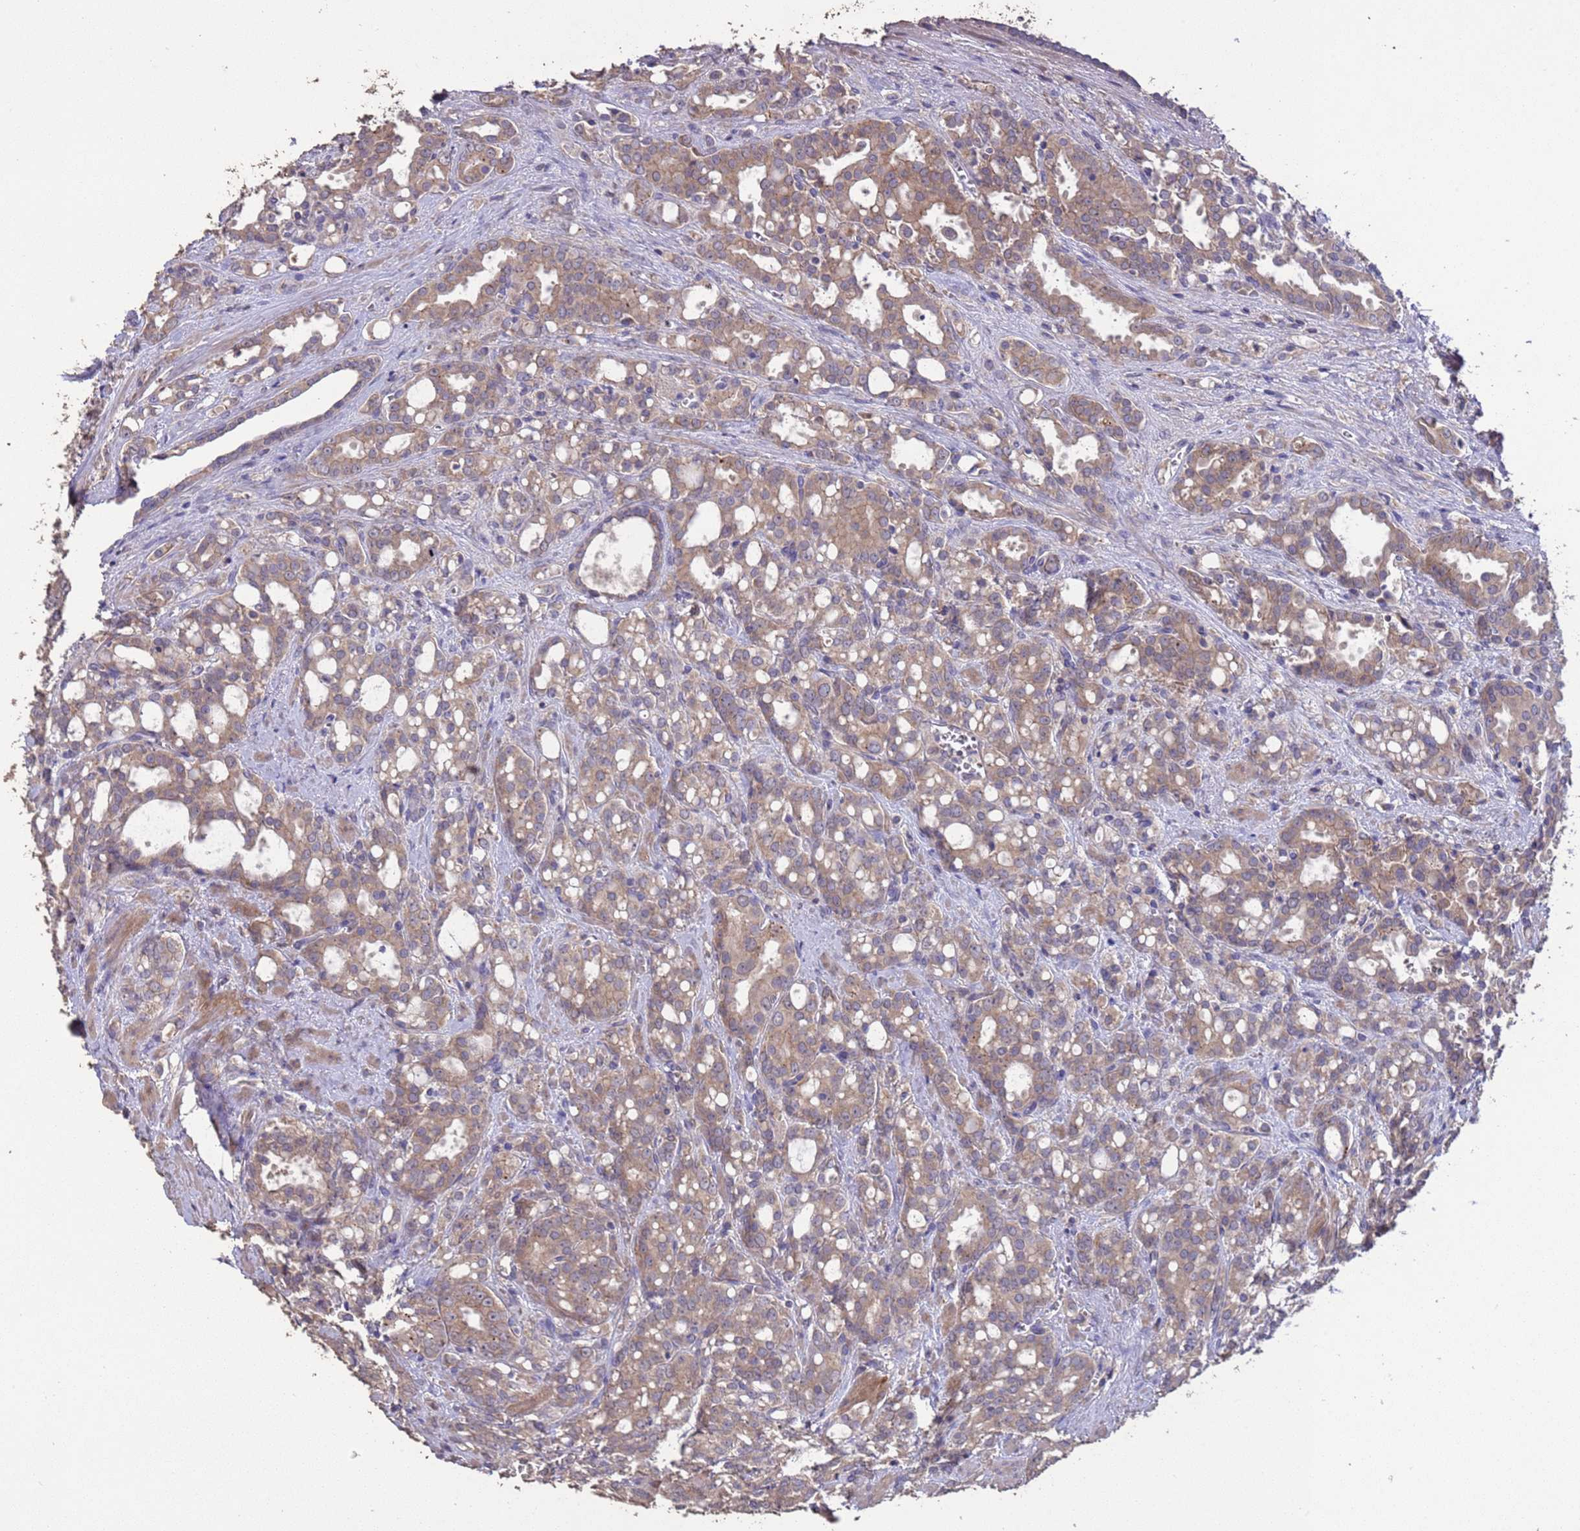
{"staining": {"intensity": "moderate", "quantity": ">75%", "location": "cytoplasmic/membranous"}, "tissue": "prostate cancer", "cell_type": "Tumor cells", "image_type": "cancer", "snomed": [{"axis": "morphology", "description": "Adenocarcinoma, High grade"}, {"axis": "topography", "description": "Prostate"}], "caption": "Immunohistochemical staining of human adenocarcinoma (high-grade) (prostate) shows medium levels of moderate cytoplasmic/membranous positivity in approximately >75% of tumor cells.", "gene": "SLC9B2", "patient": {"sex": "male", "age": 72}}